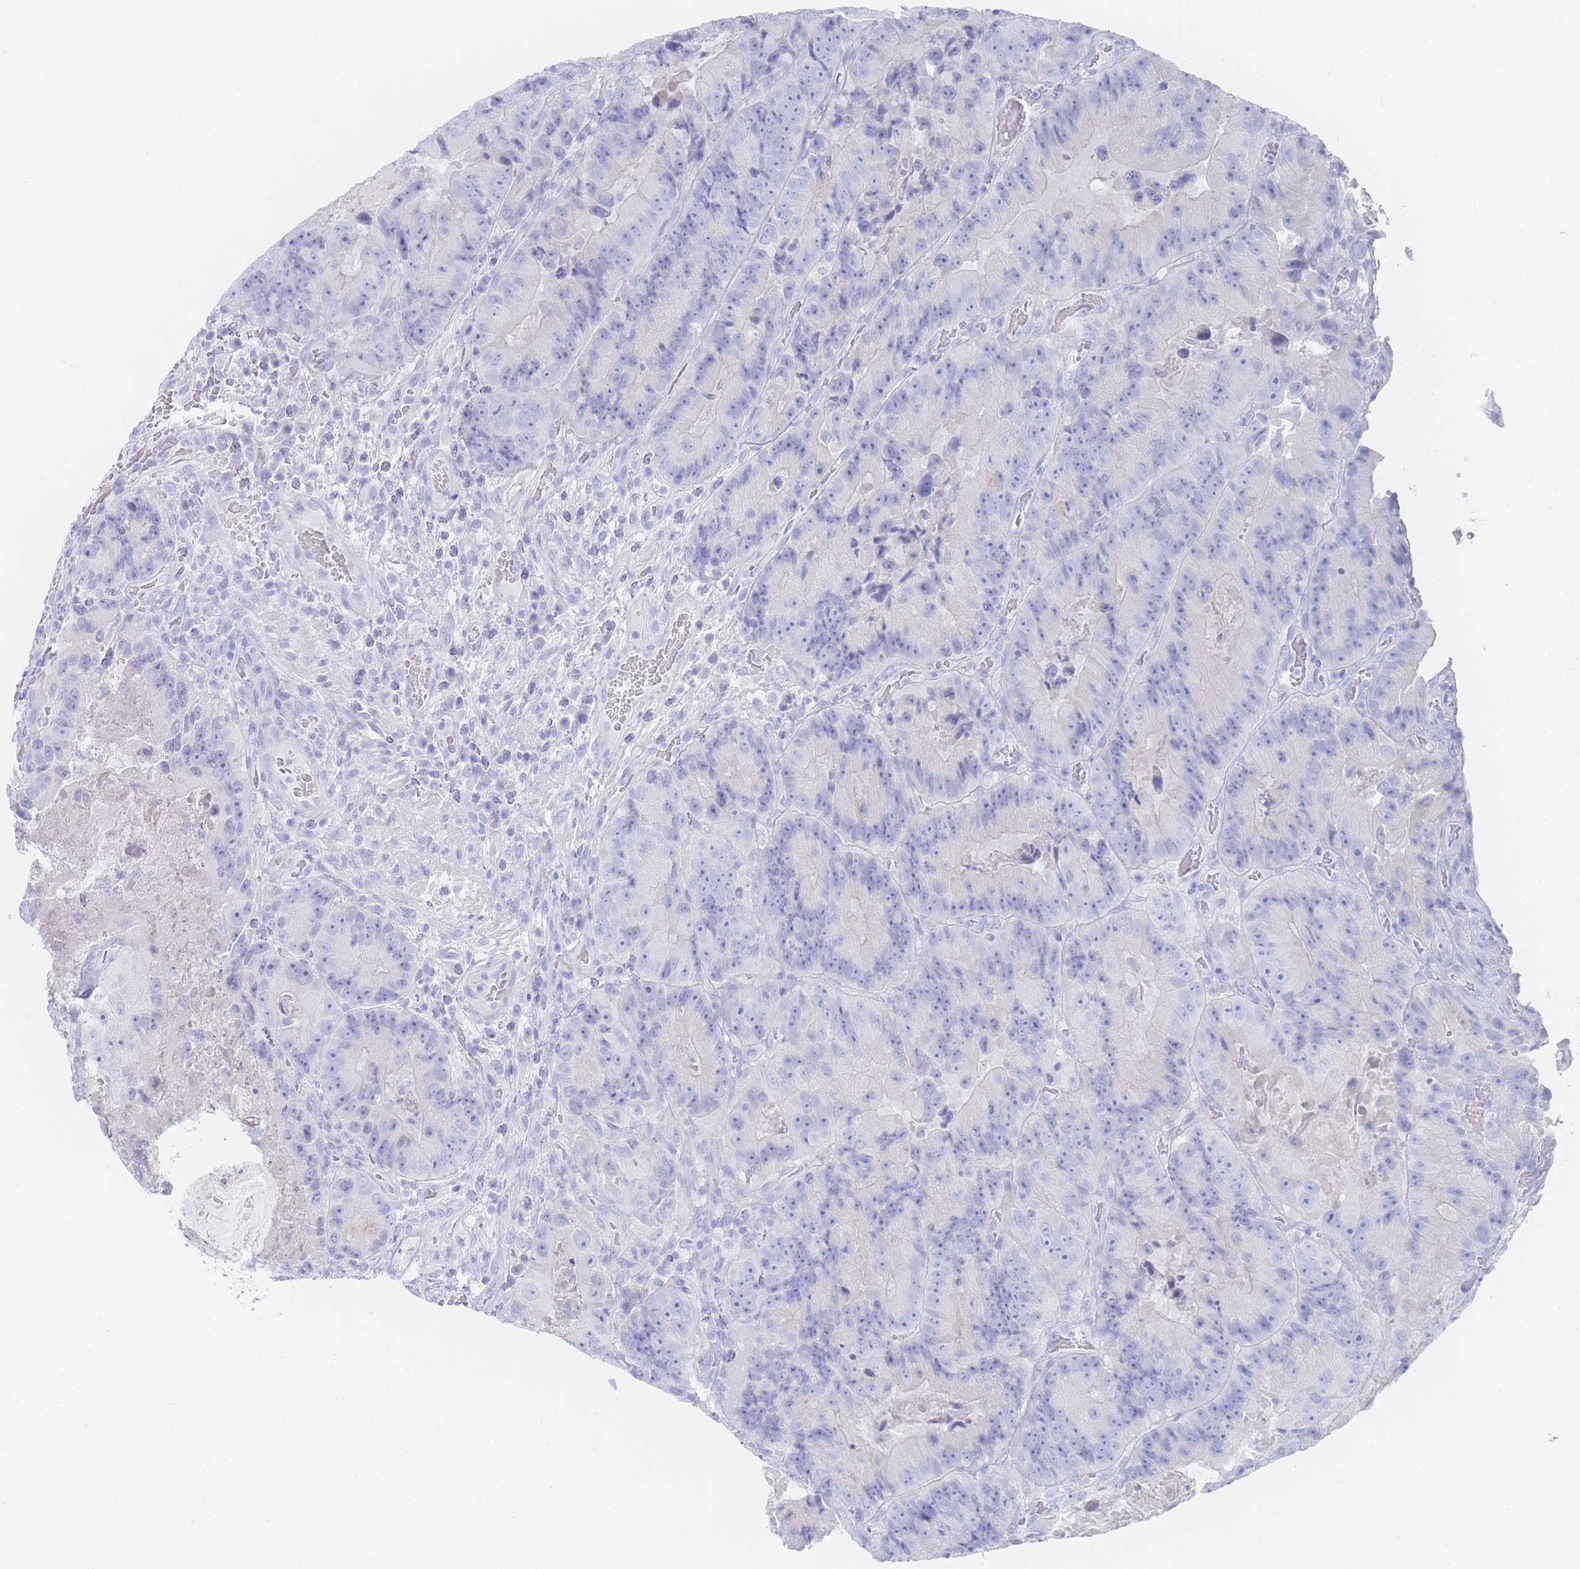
{"staining": {"intensity": "negative", "quantity": "none", "location": "none"}, "tissue": "colorectal cancer", "cell_type": "Tumor cells", "image_type": "cancer", "snomed": [{"axis": "morphology", "description": "Adenocarcinoma, NOS"}, {"axis": "topography", "description": "Colon"}], "caption": "Micrograph shows no protein expression in tumor cells of colorectal cancer (adenocarcinoma) tissue.", "gene": "LRRC37A", "patient": {"sex": "female", "age": 86}}